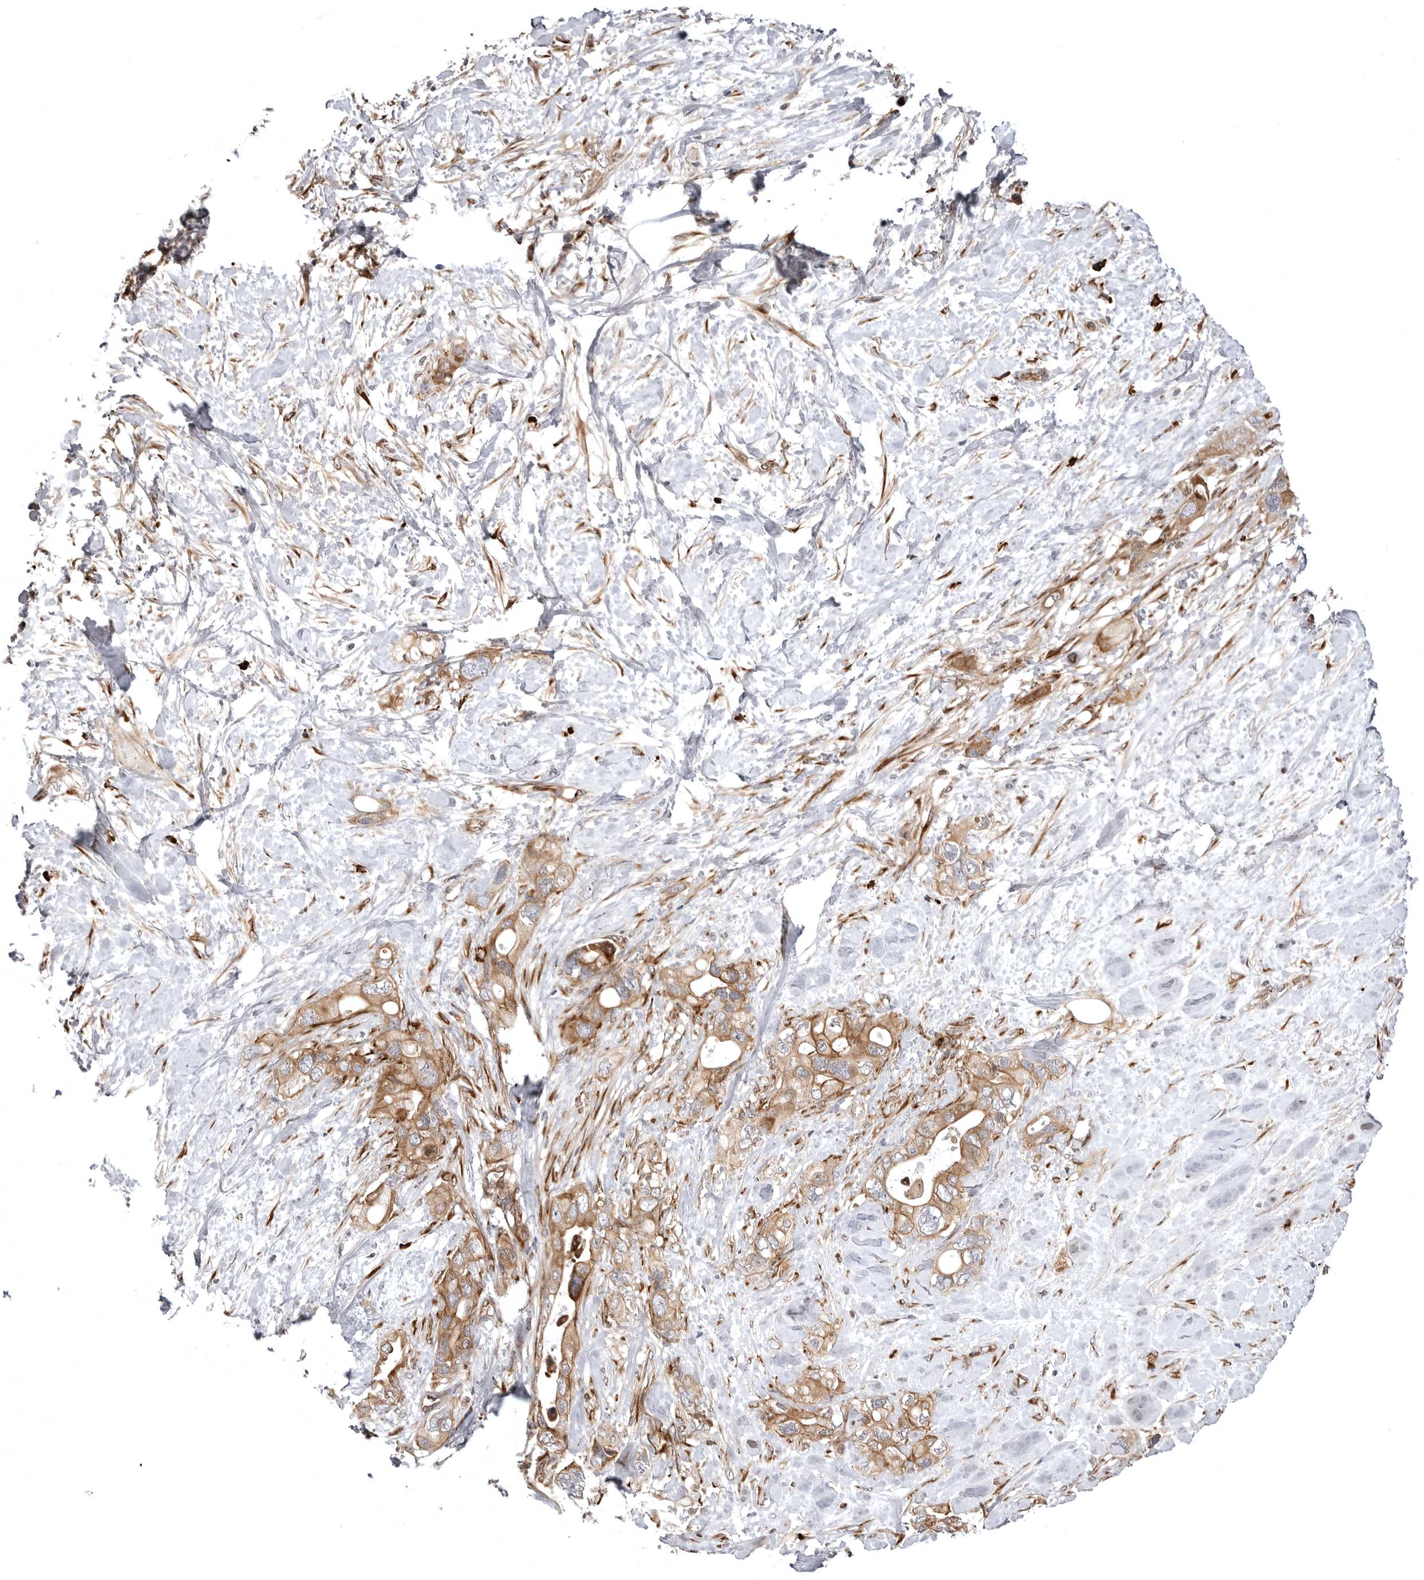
{"staining": {"intensity": "moderate", "quantity": ">75%", "location": "cytoplasmic/membranous"}, "tissue": "pancreatic cancer", "cell_type": "Tumor cells", "image_type": "cancer", "snomed": [{"axis": "morphology", "description": "Adenocarcinoma, NOS"}, {"axis": "topography", "description": "Pancreas"}], "caption": "Moderate cytoplasmic/membranous staining for a protein is present in approximately >75% of tumor cells of pancreatic adenocarcinoma using immunohistochemistry.", "gene": "ARL5A", "patient": {"sex": "female", "age": 56}}